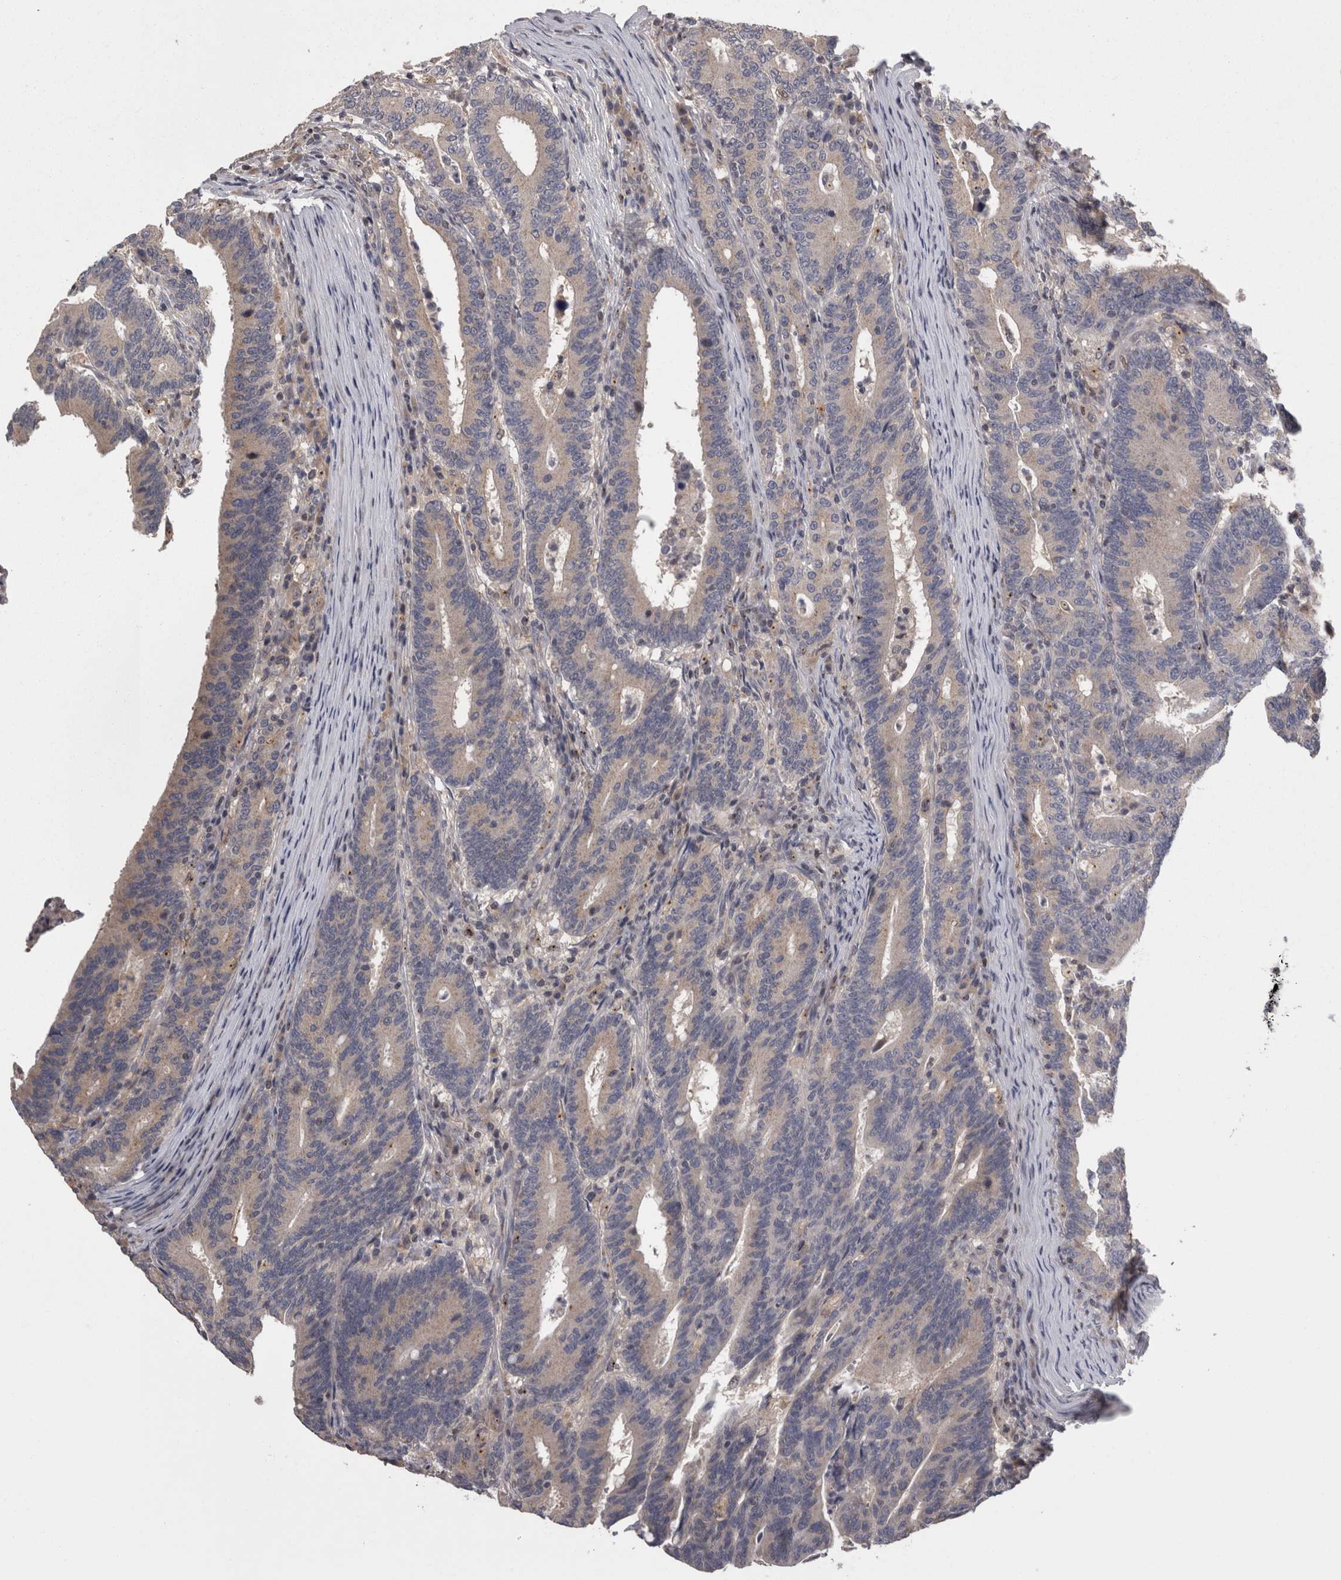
{"staining": {"intensity": "negative", "quantity": "none", "location": "none"}, "tissue": "colorectal cancer", "cell_type": "Tumor cells", "image_type": "cancer", "snomed": [{"axis": "morphology", "description": "Adenocarcinoma, NOS"}, {"axis": "topography", "description": "Colon"}], "caption": "The photomicrograph exhibits no significant staining in tumor cells of adenocarcinoma (colorectal). Nuclei are stained in blue.", "gene": "PCM1", "patient": {"sex": "female", "age": 66}}